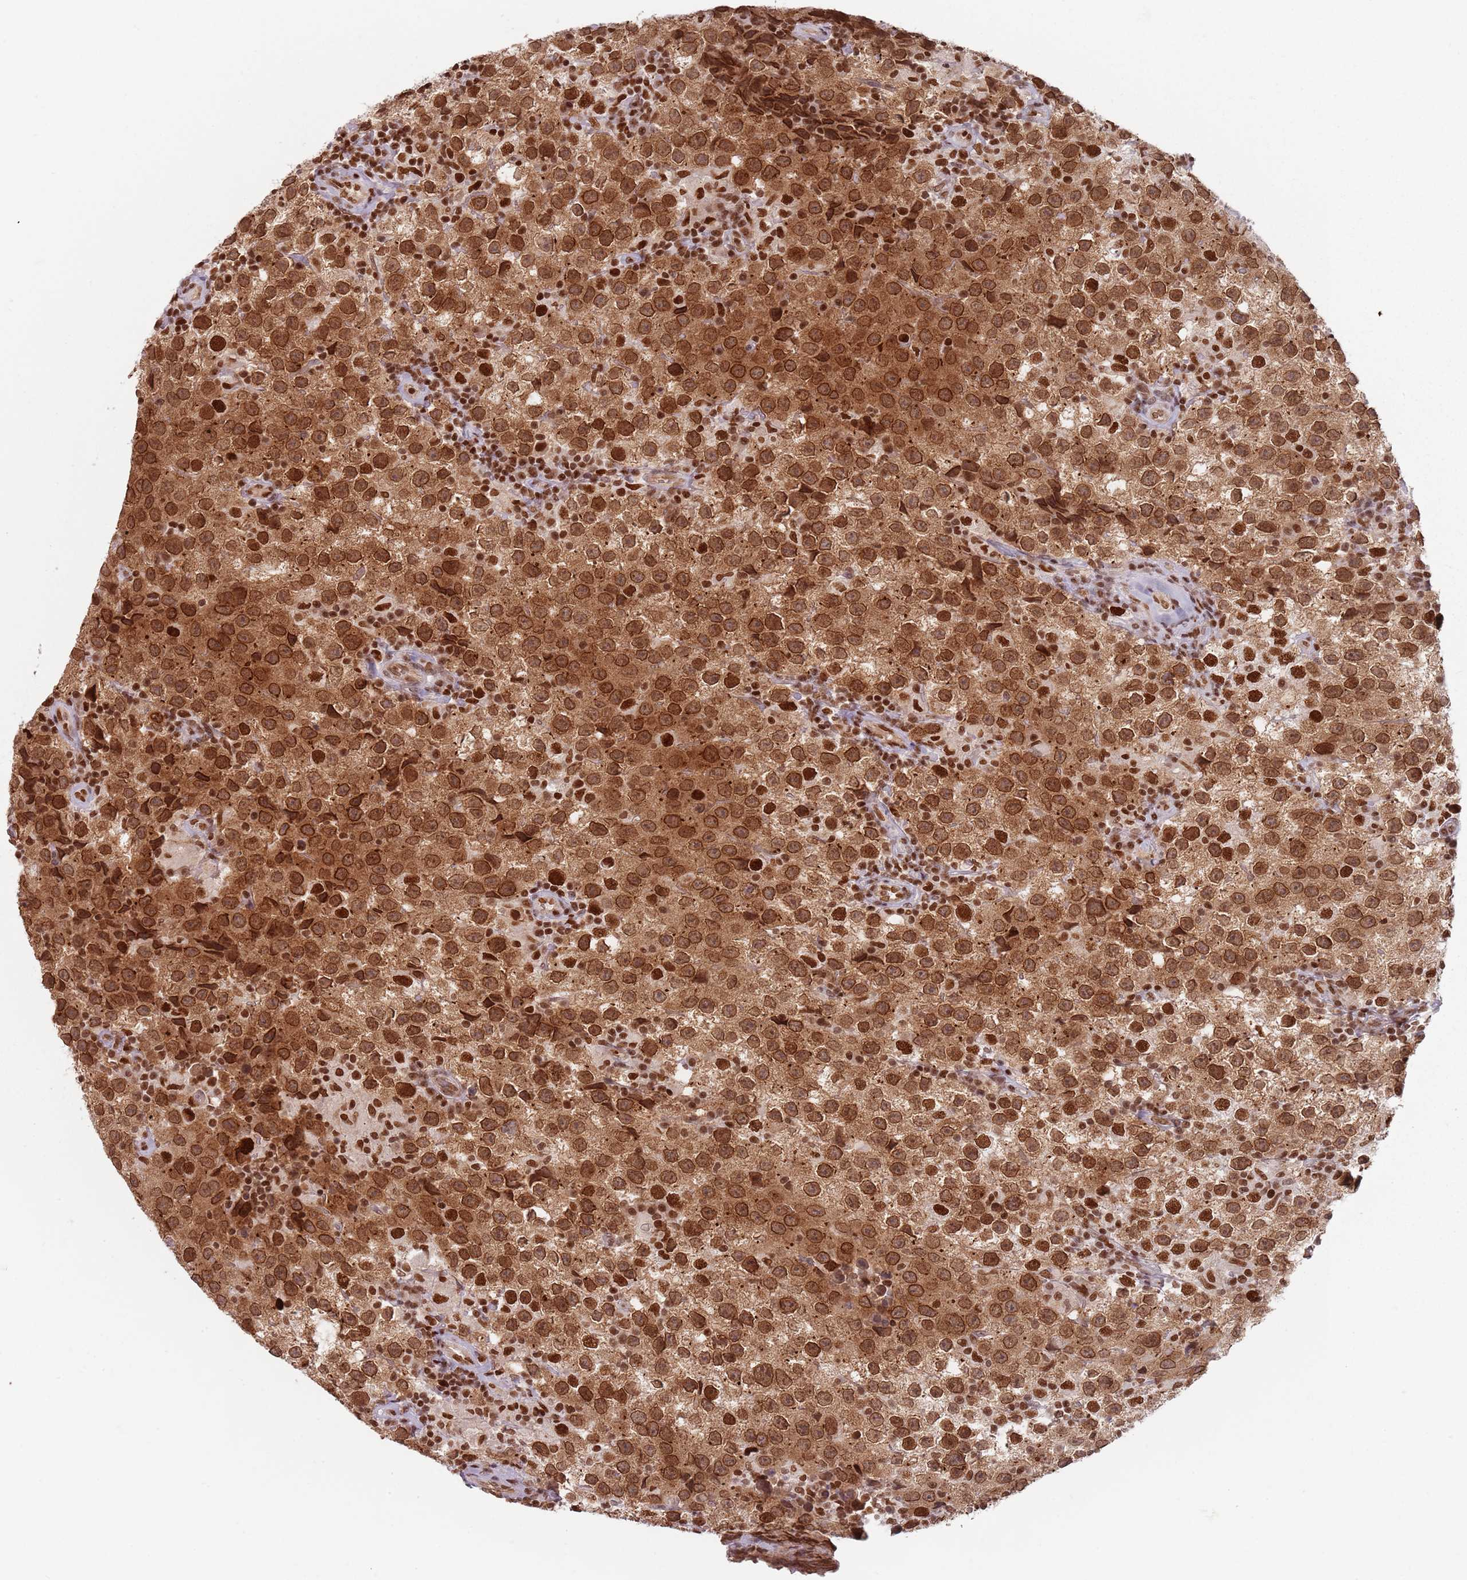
{"staining": {"intensity": "strong", "quantity": ">75%", "location": "cytoplasmic/membranous,nuclear"}, "tissue": "testis cancer", "cell_type": "Tumor cells", "image_type": "cancer", "snomed": [{"axis": "morphology", "description": "Seminoma, NOS"}, {"axis": "morphology", "description": "Carcinoma, Embryonal, NOS"}, {"axis": "topography", "description": "Testis"}], "caption": "There is high levels of strong cytoplasmic/membranous and nuclear staining in tumor cells of testis seminoma, as demonstrated by immunohistochemical staining (brown color).", "gene": "NUP50", "patient": {"sex": "male", "age": 41}}